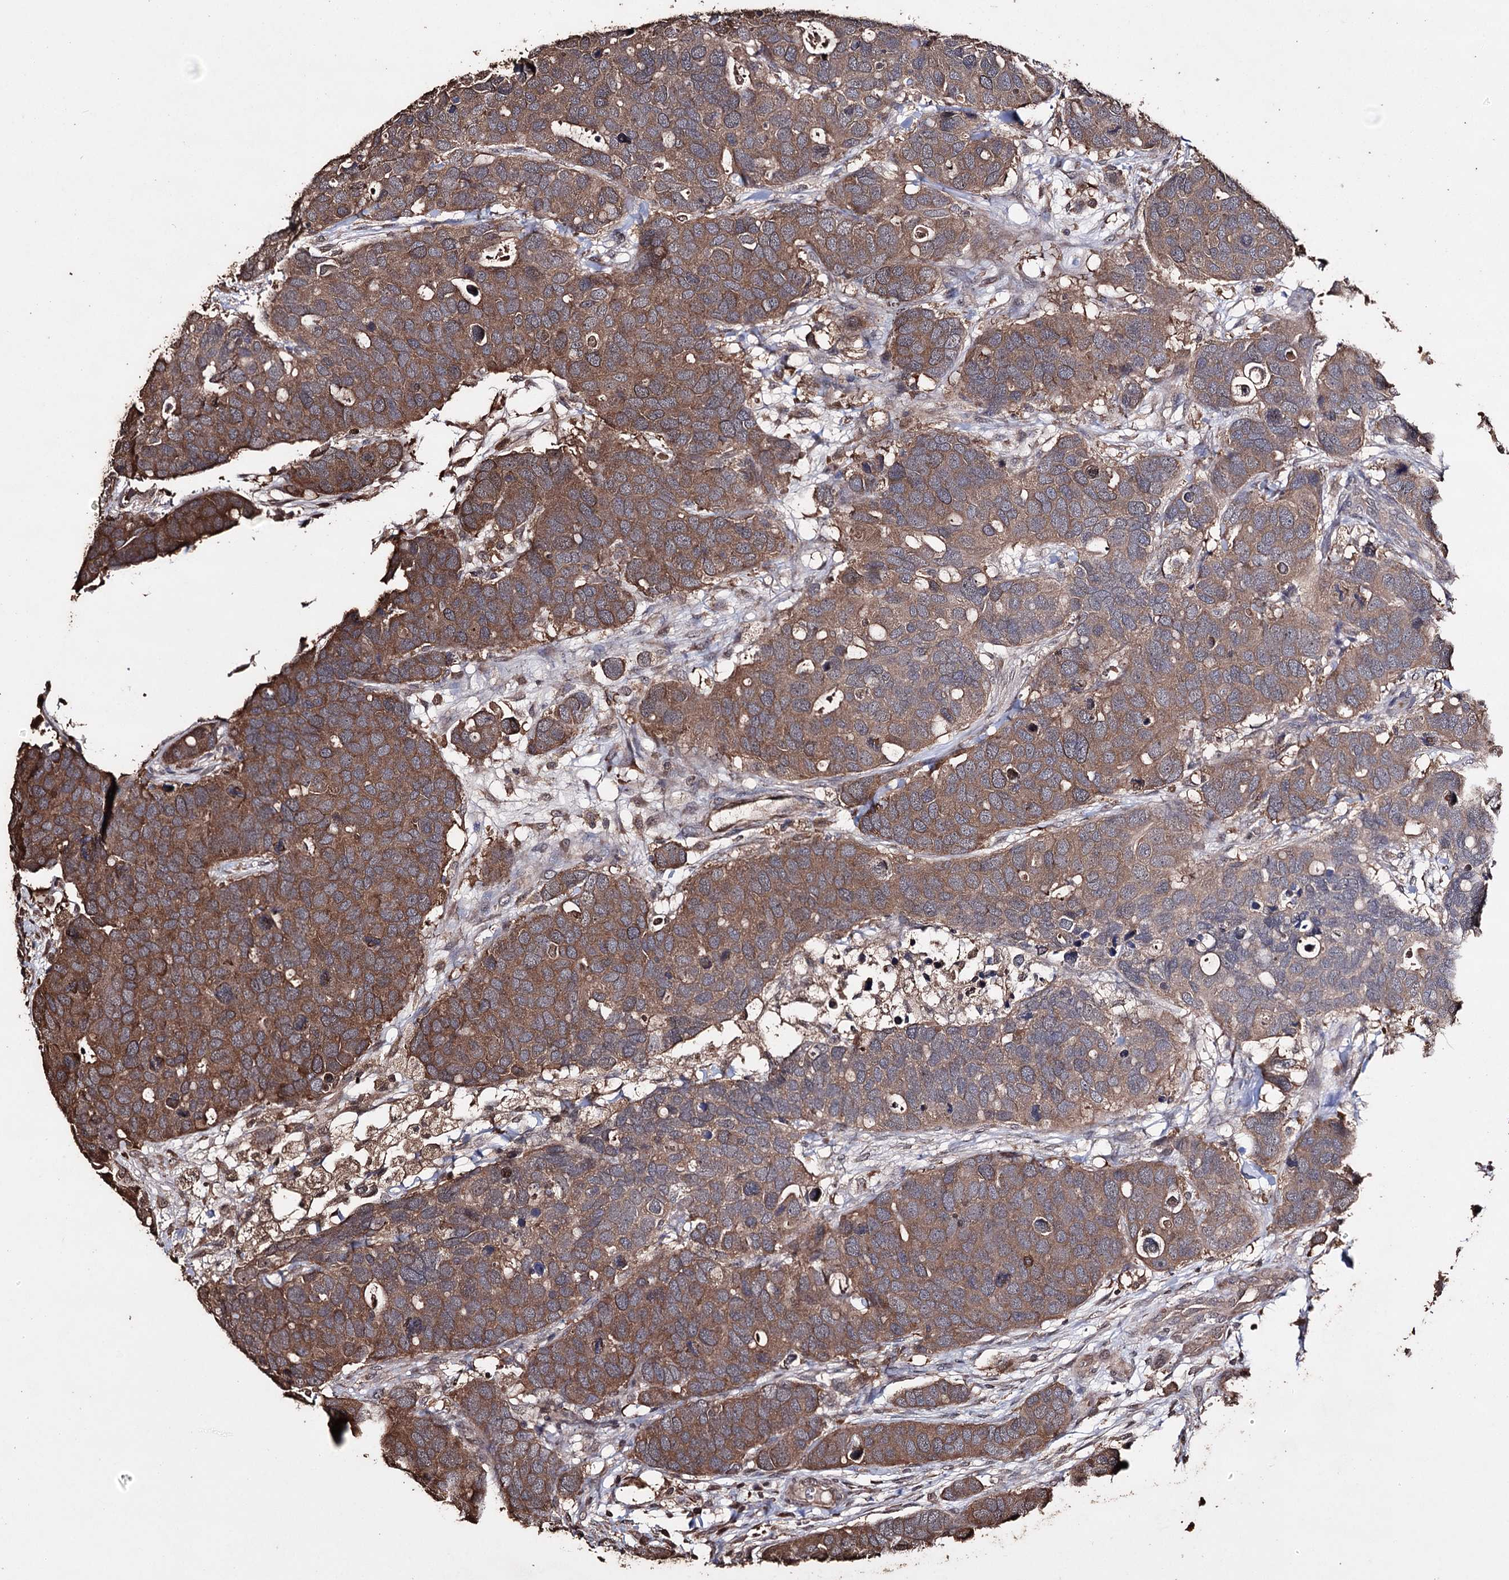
{"staining": {"intensity": "moderate", "quantity": ">75%", "location": "cytoplasmic/membranous"}, "tissue": "breast cancer", "cell_type": "Tumor cells", "image_type": "cancer", "snomed": [{"axis": "morphology", "description": "Duct carcinoma"}, {"axis": "topography", "description": "Breast"}], "caption": "Breast intraductal carcinoma tissue shows moderate cytoplasmic/membranous expression in approximately >75% of tumor cells Nuclei are stained in blue.", "gene": "ZNF662", "patient": {"sex": "female", "age": 83}}